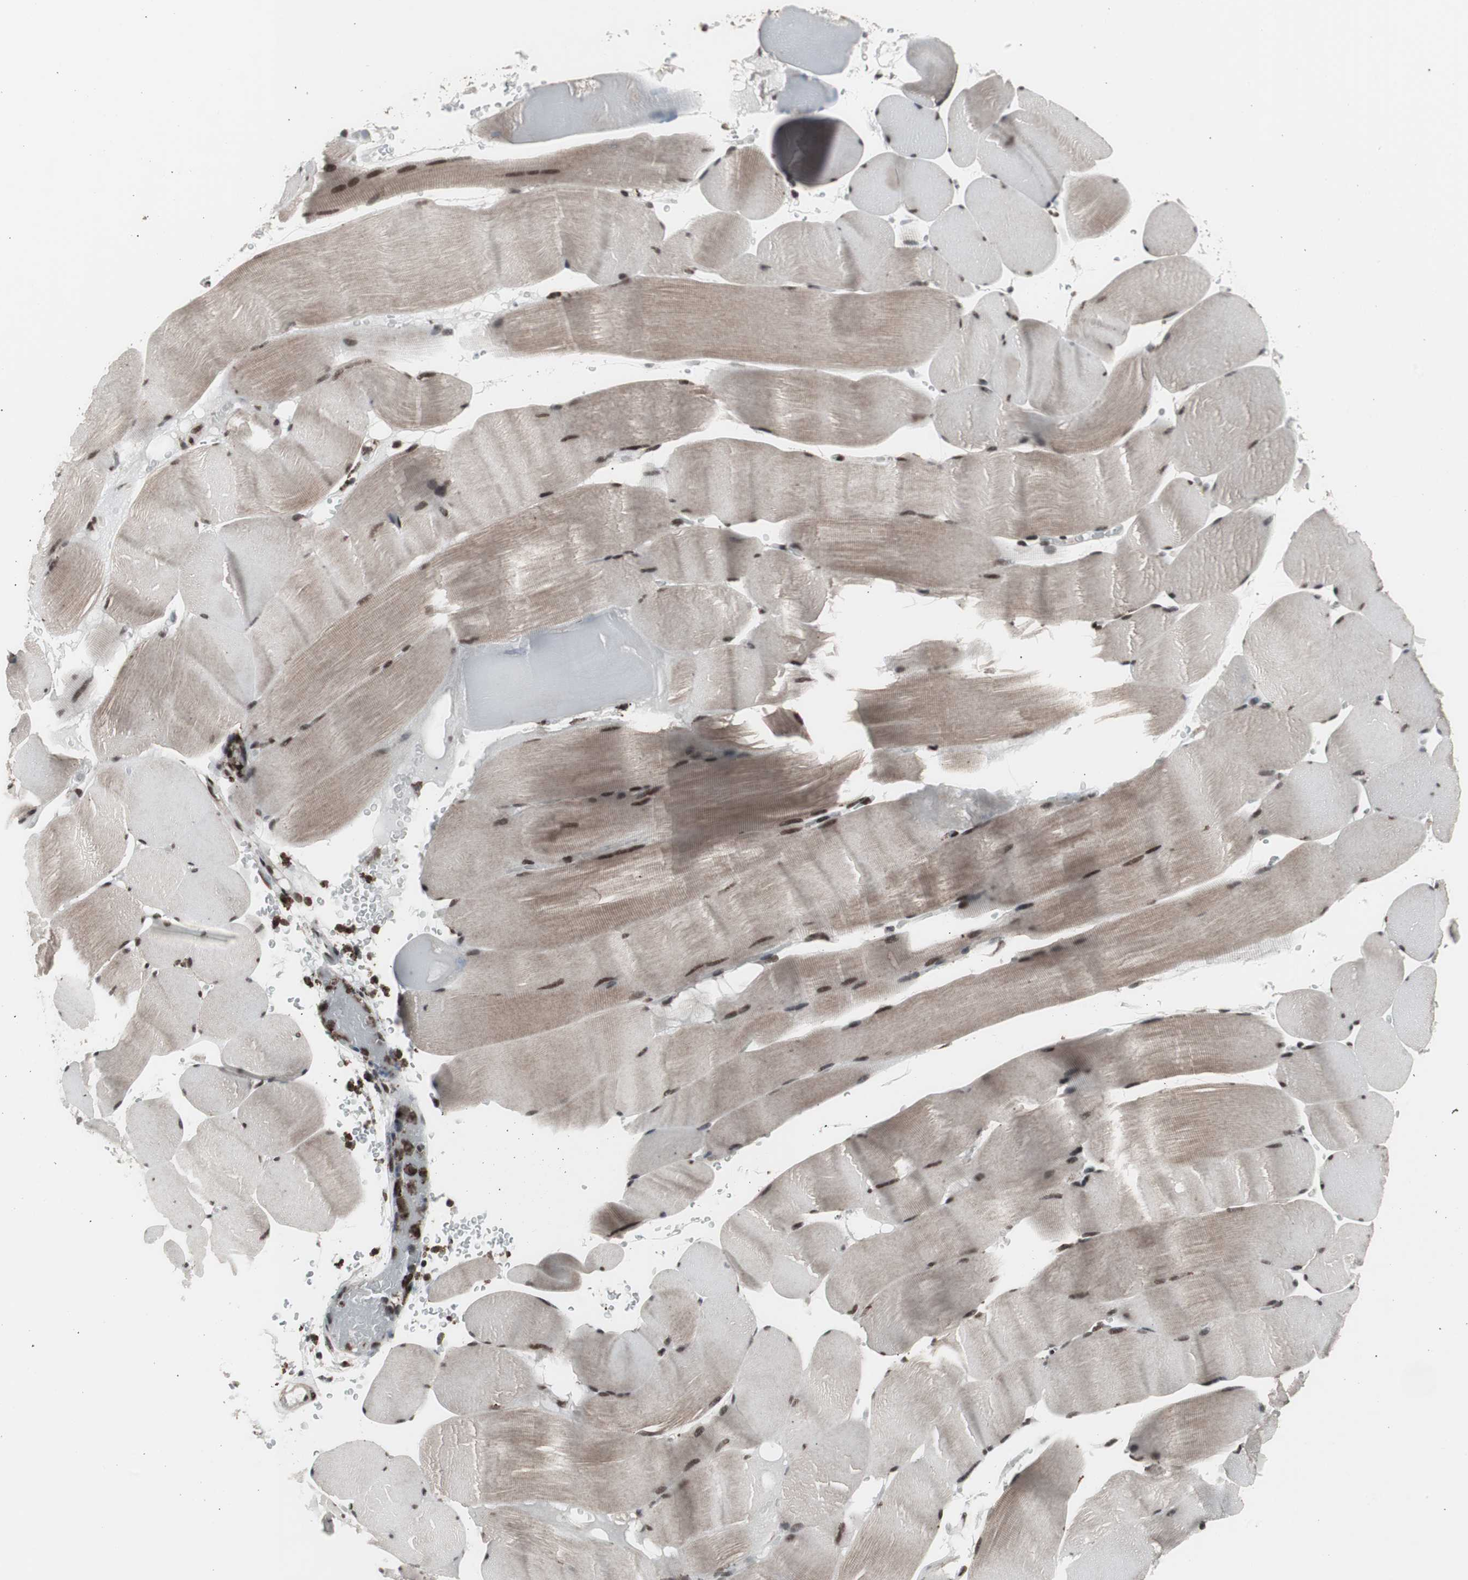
{"staining": {"intensity": "moderate", "quantity": ">75%", "location": "cytoplasmic/membranous,nuclear"}, "tissue": "skeletal muscle", "cell_type": "Myocytes", "image_type": "normal", "snomed": [{"axis": "morphology", "description": "Normal tissue, NOS"}, {"axis": "topography", "description": "Skeletal muscle"}], "caption": "Protein expression analysis of benign human skeletal muscle reveals moderate cytoplasmic/membranous,nuclear expression in about >75% of myocytes. (Brightfield microscopy of DAB IHC at high magnification).", "gene": "RXRA", "patient": {"sex": "male", "age": 62}}